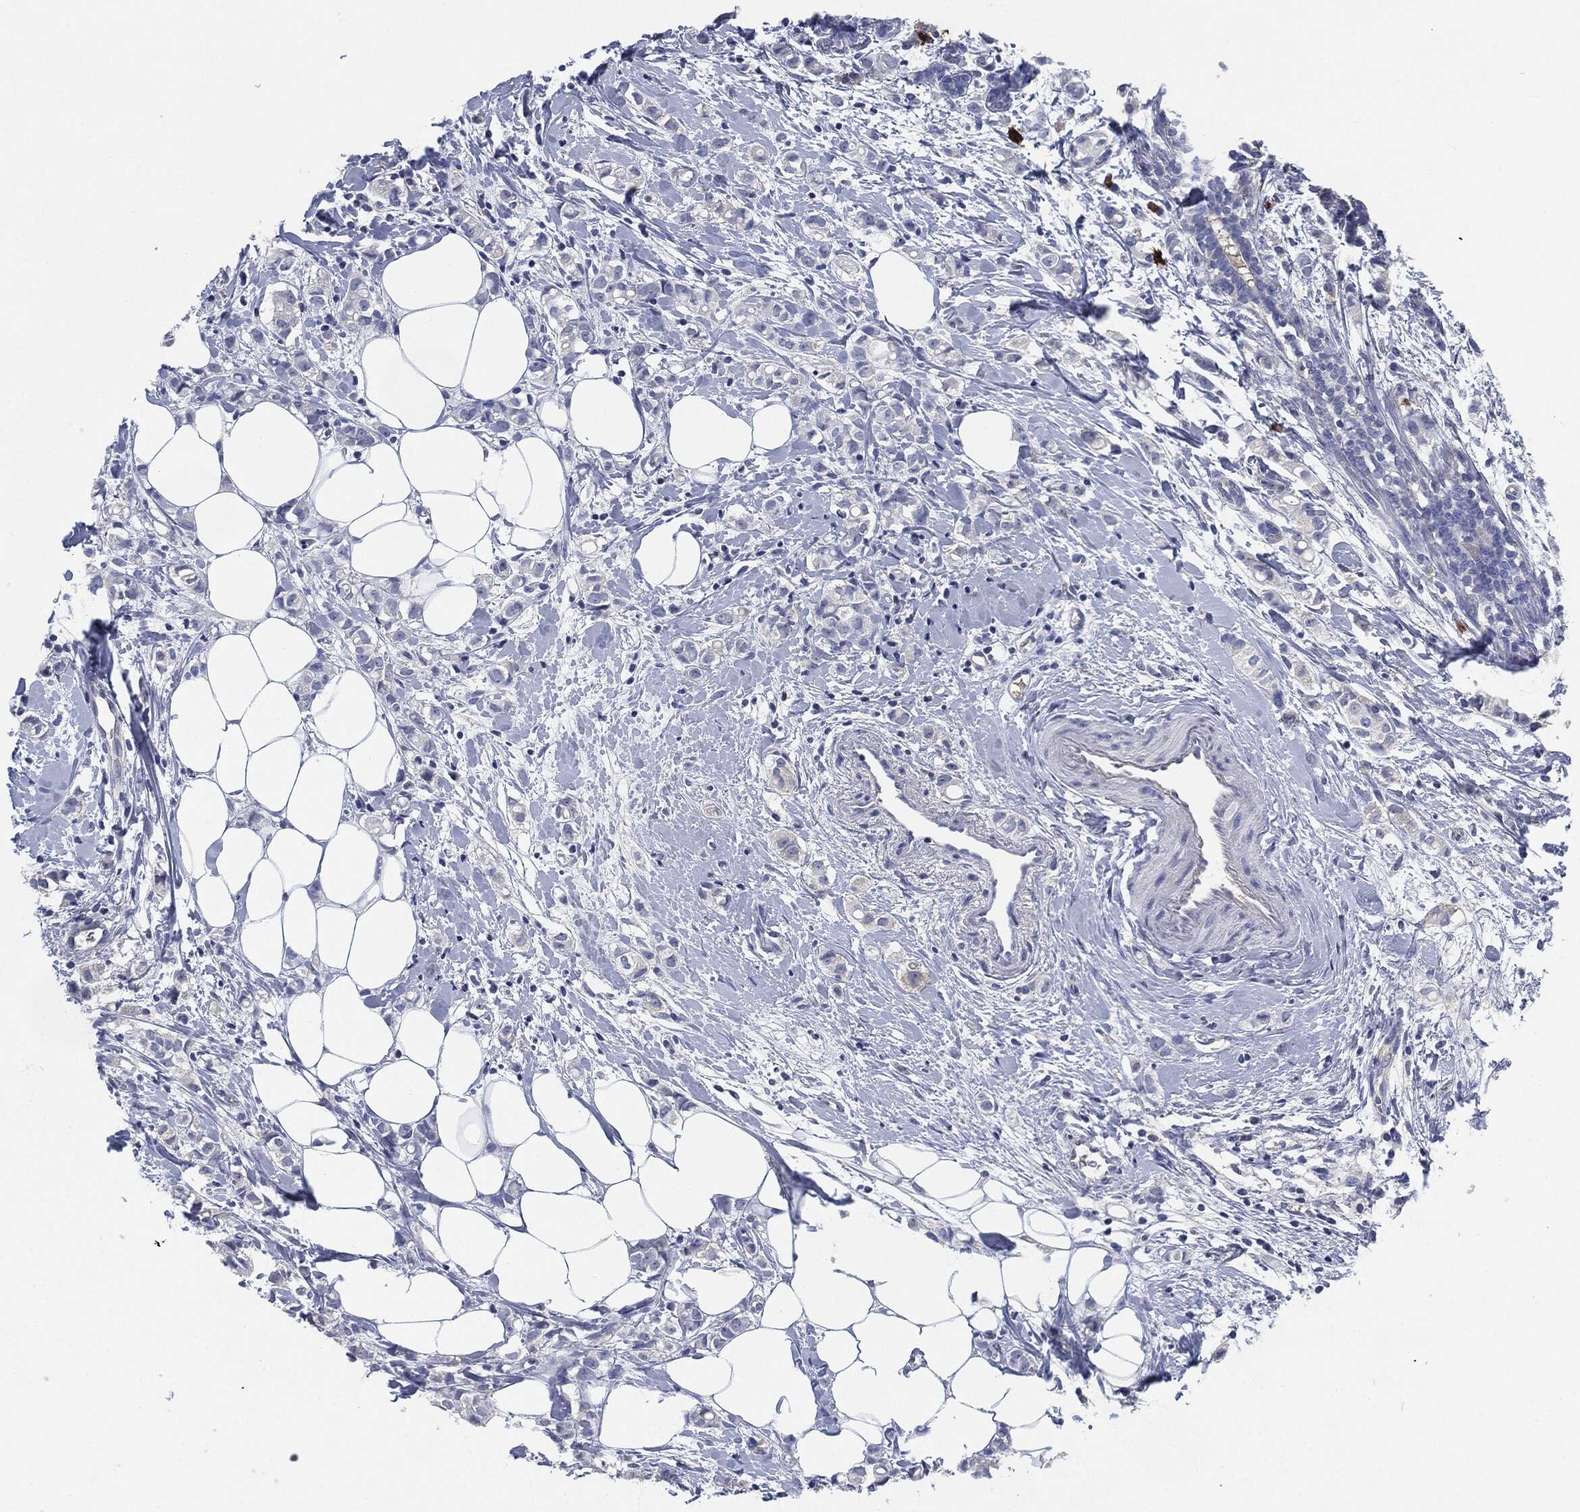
{"staining": {"intensity": "negative", "quantity": "none", "location": "none"}, "tissue": "breast cancer", "cell_type": "Tumor cells", "image_type": "cancer", "snomed": [{"axis": "morphology", "description": "Normal tissue, NOS"}, {"axis": "morphology", "description": "Duct carcinoma"}, {"axis": "topography", "description": "Breast"}], "caption": "Immunohistochemistry (IHC) micrograph of neoplastic tissue: breast cancer (intraductal carcinoma) stained with DAB (3,3'-diaminobenzidine) reveals no significant protein expression in tumor cells.", "gene": "CD27", "patient": {"sex": "female", "age": 44}}